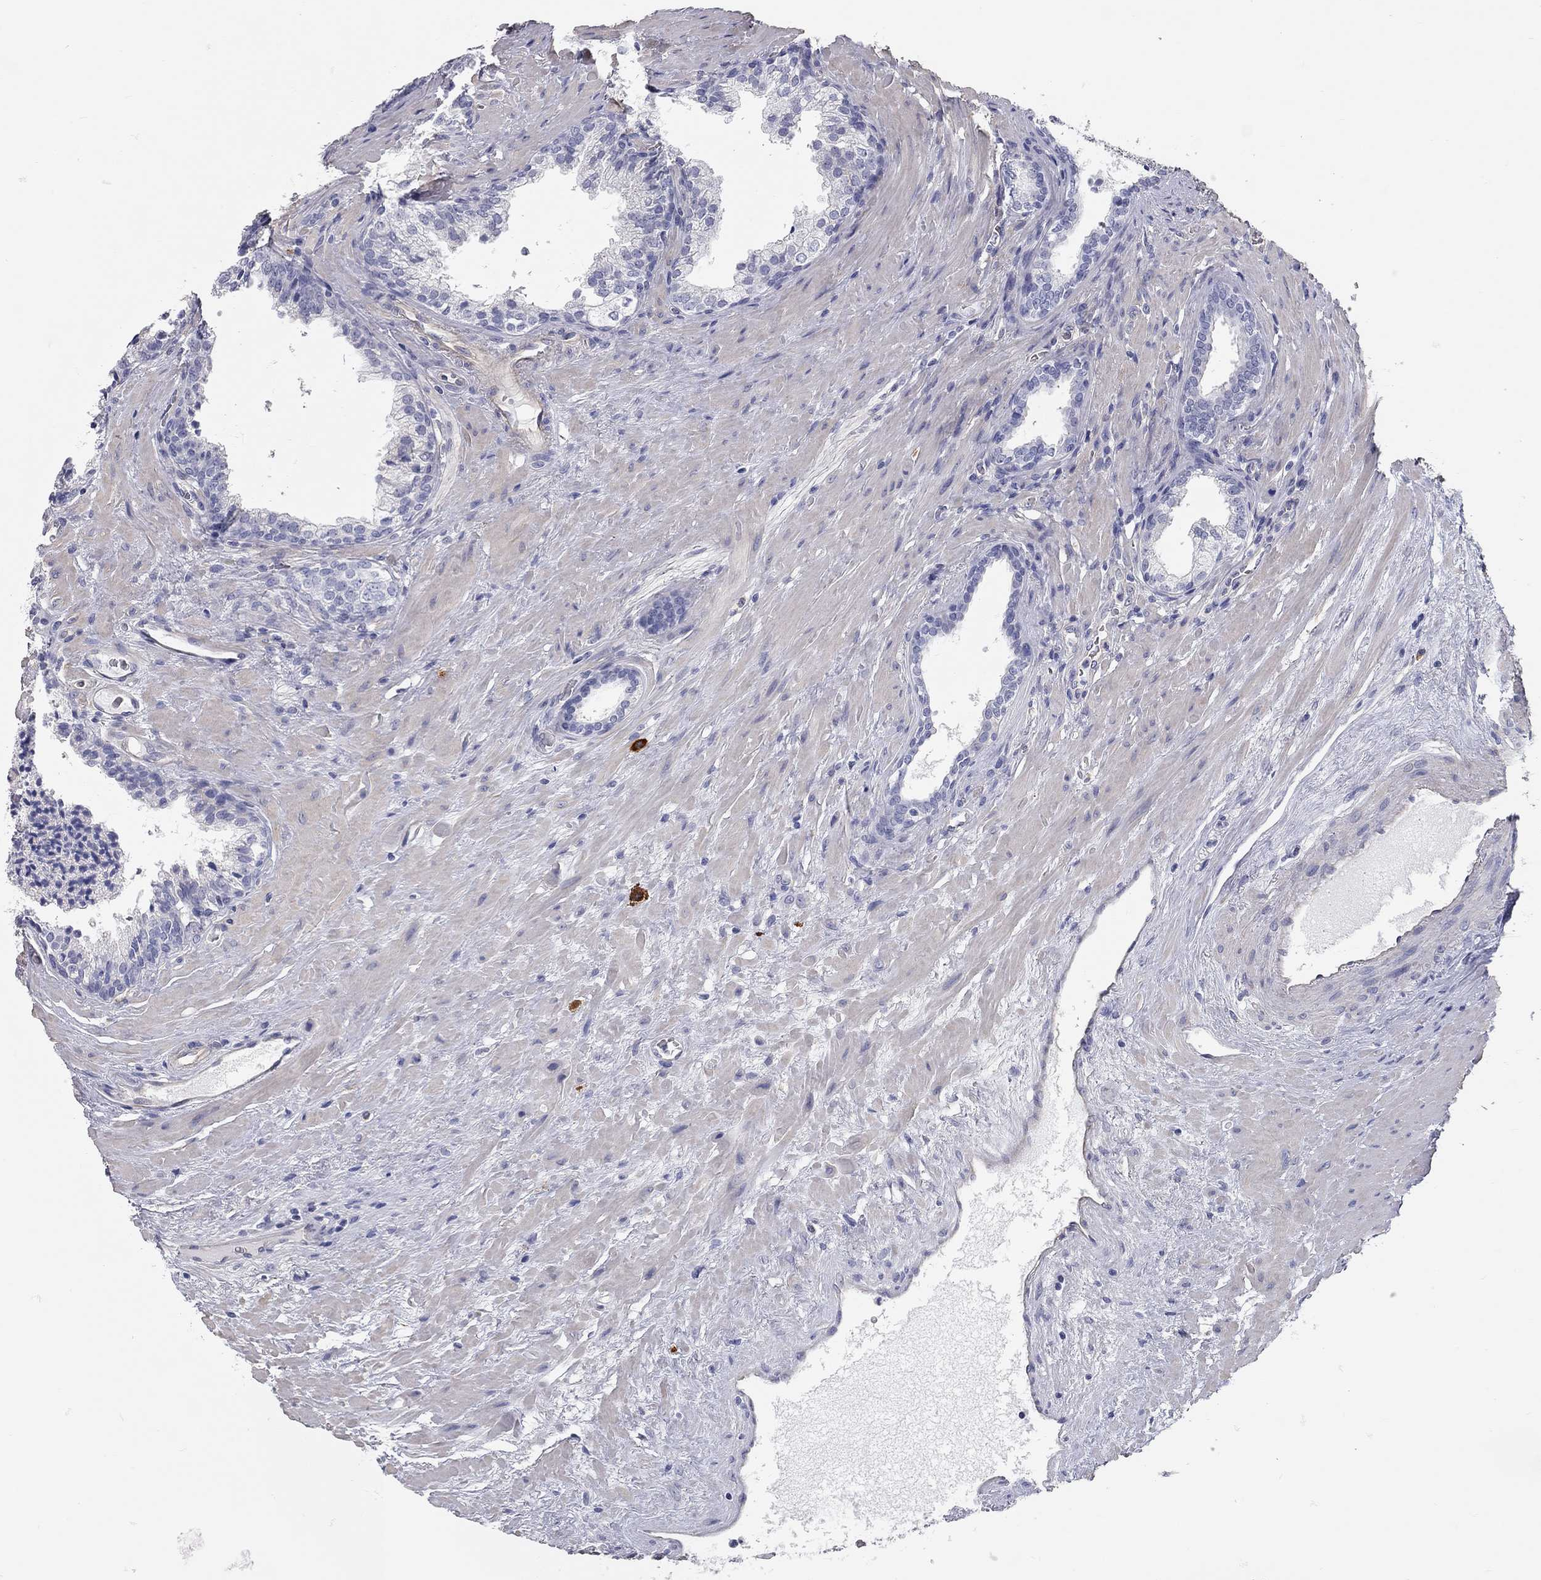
{"staining": {"intensity": "negative", "quantity": "none", "location": "none"}, "tissue": "prostate cancer", "cell_type": "Tumor cells", "image_type": "cancer", "snomed": [{"axis": "morphology", "description": "Adenocarcinoma, NOS"}, {"axis": "topography", "description": "Prostate"}], "caption": "Prostate cancer (adenocarcinoma) stained for a protein using immunohistochemistry reveals no positivity tumor cells.", "gene": "C10orf90", "patient": {"sex": "male", "age": 66}}